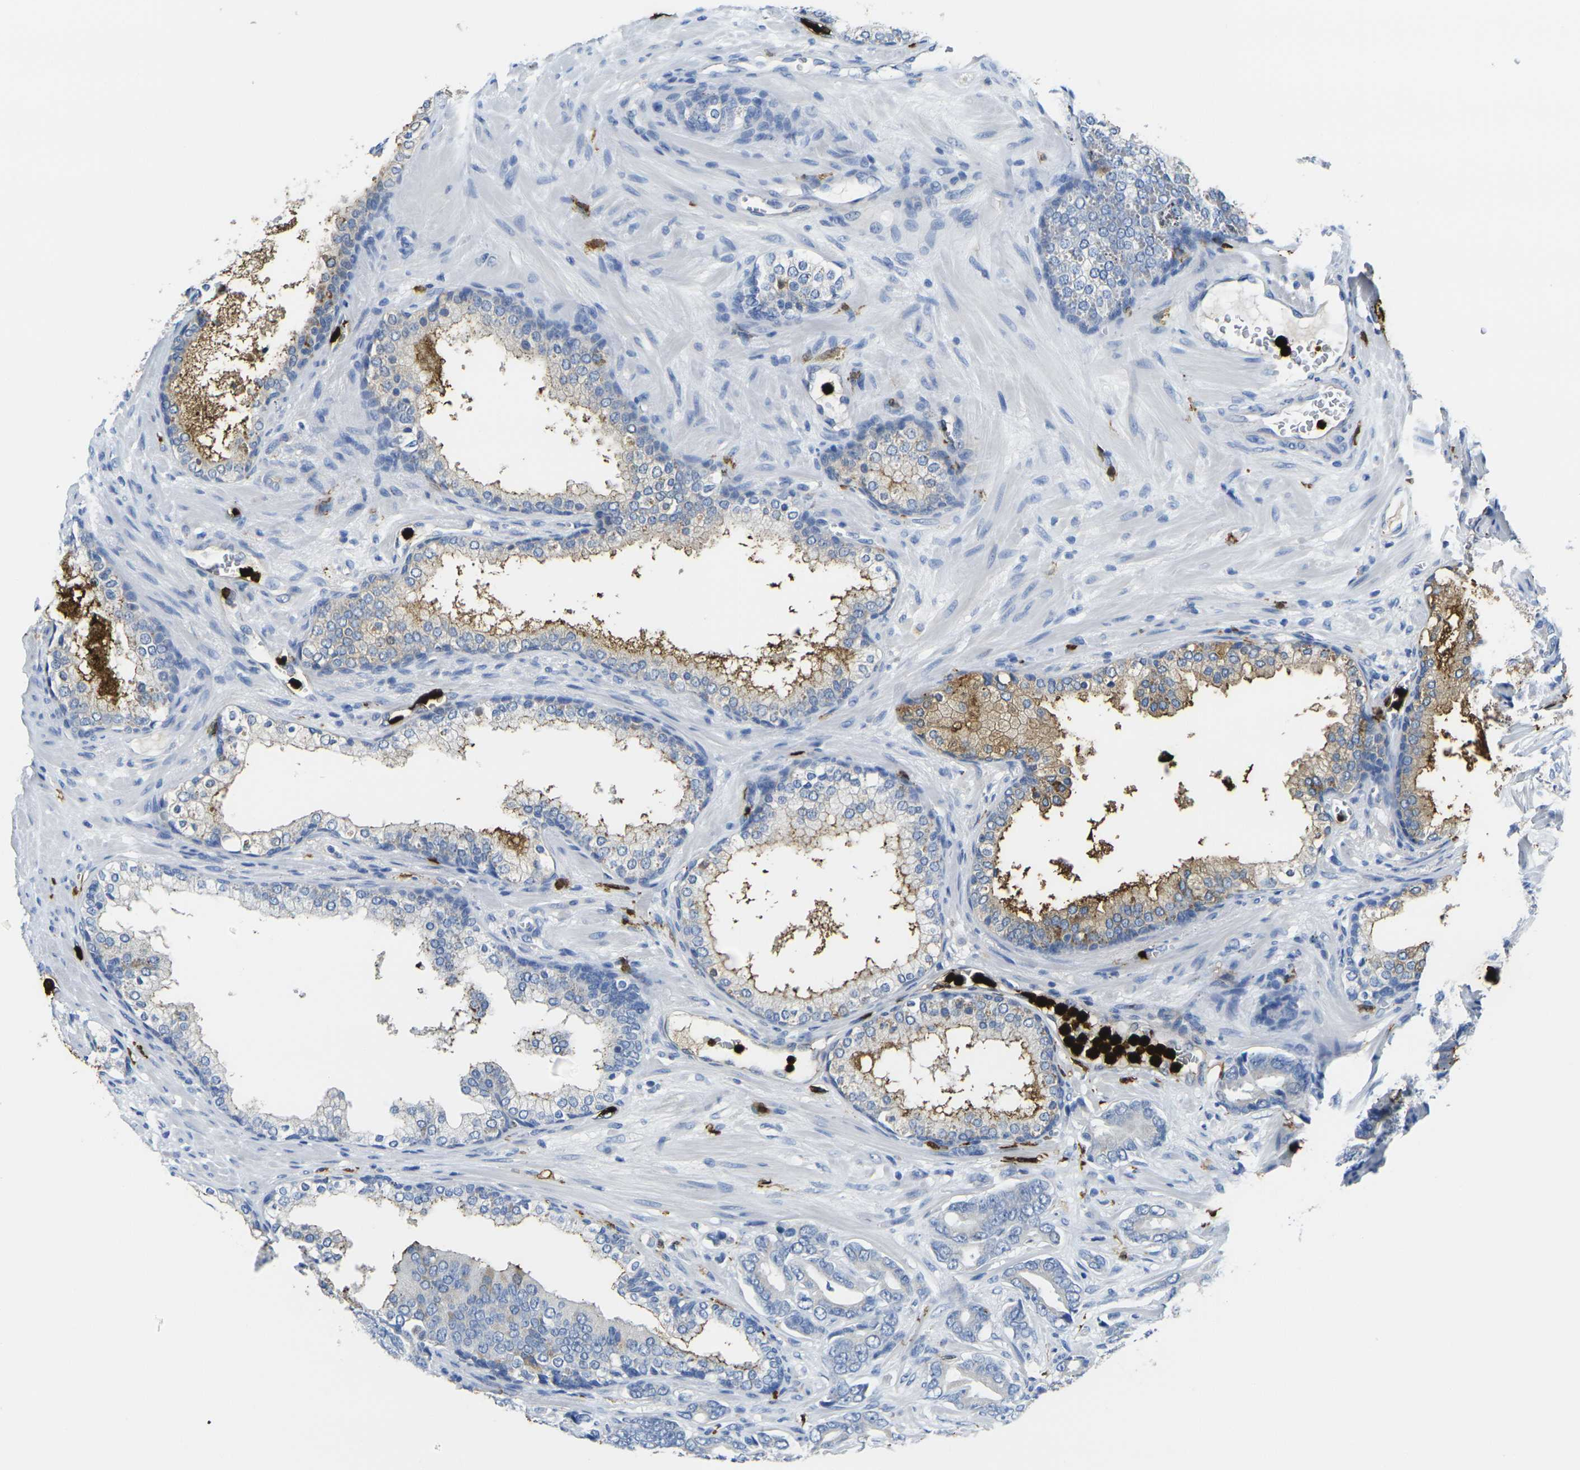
{"staining": {"intensity": "moderate", "quantity": "<25%", "location": "cytoplasmic/membranous"}, "tissue": "prostate cancer", "cell_type": "Tumor cells", "image_type": "cancer", "snomed": [{"axis": "morphology", "description": "Adenocarcinoma, Low grade"}, {"axis": "topography", "description": "Prostate"}], "caption": "Protein staining by IHC displays moderate cytoplasmic/membranous positivity in about <25% of tumor cells in prostate adenocarcinoma (low-grade).", "gene": "S100A9", "patient": {"sex": "male", "age": 58}}